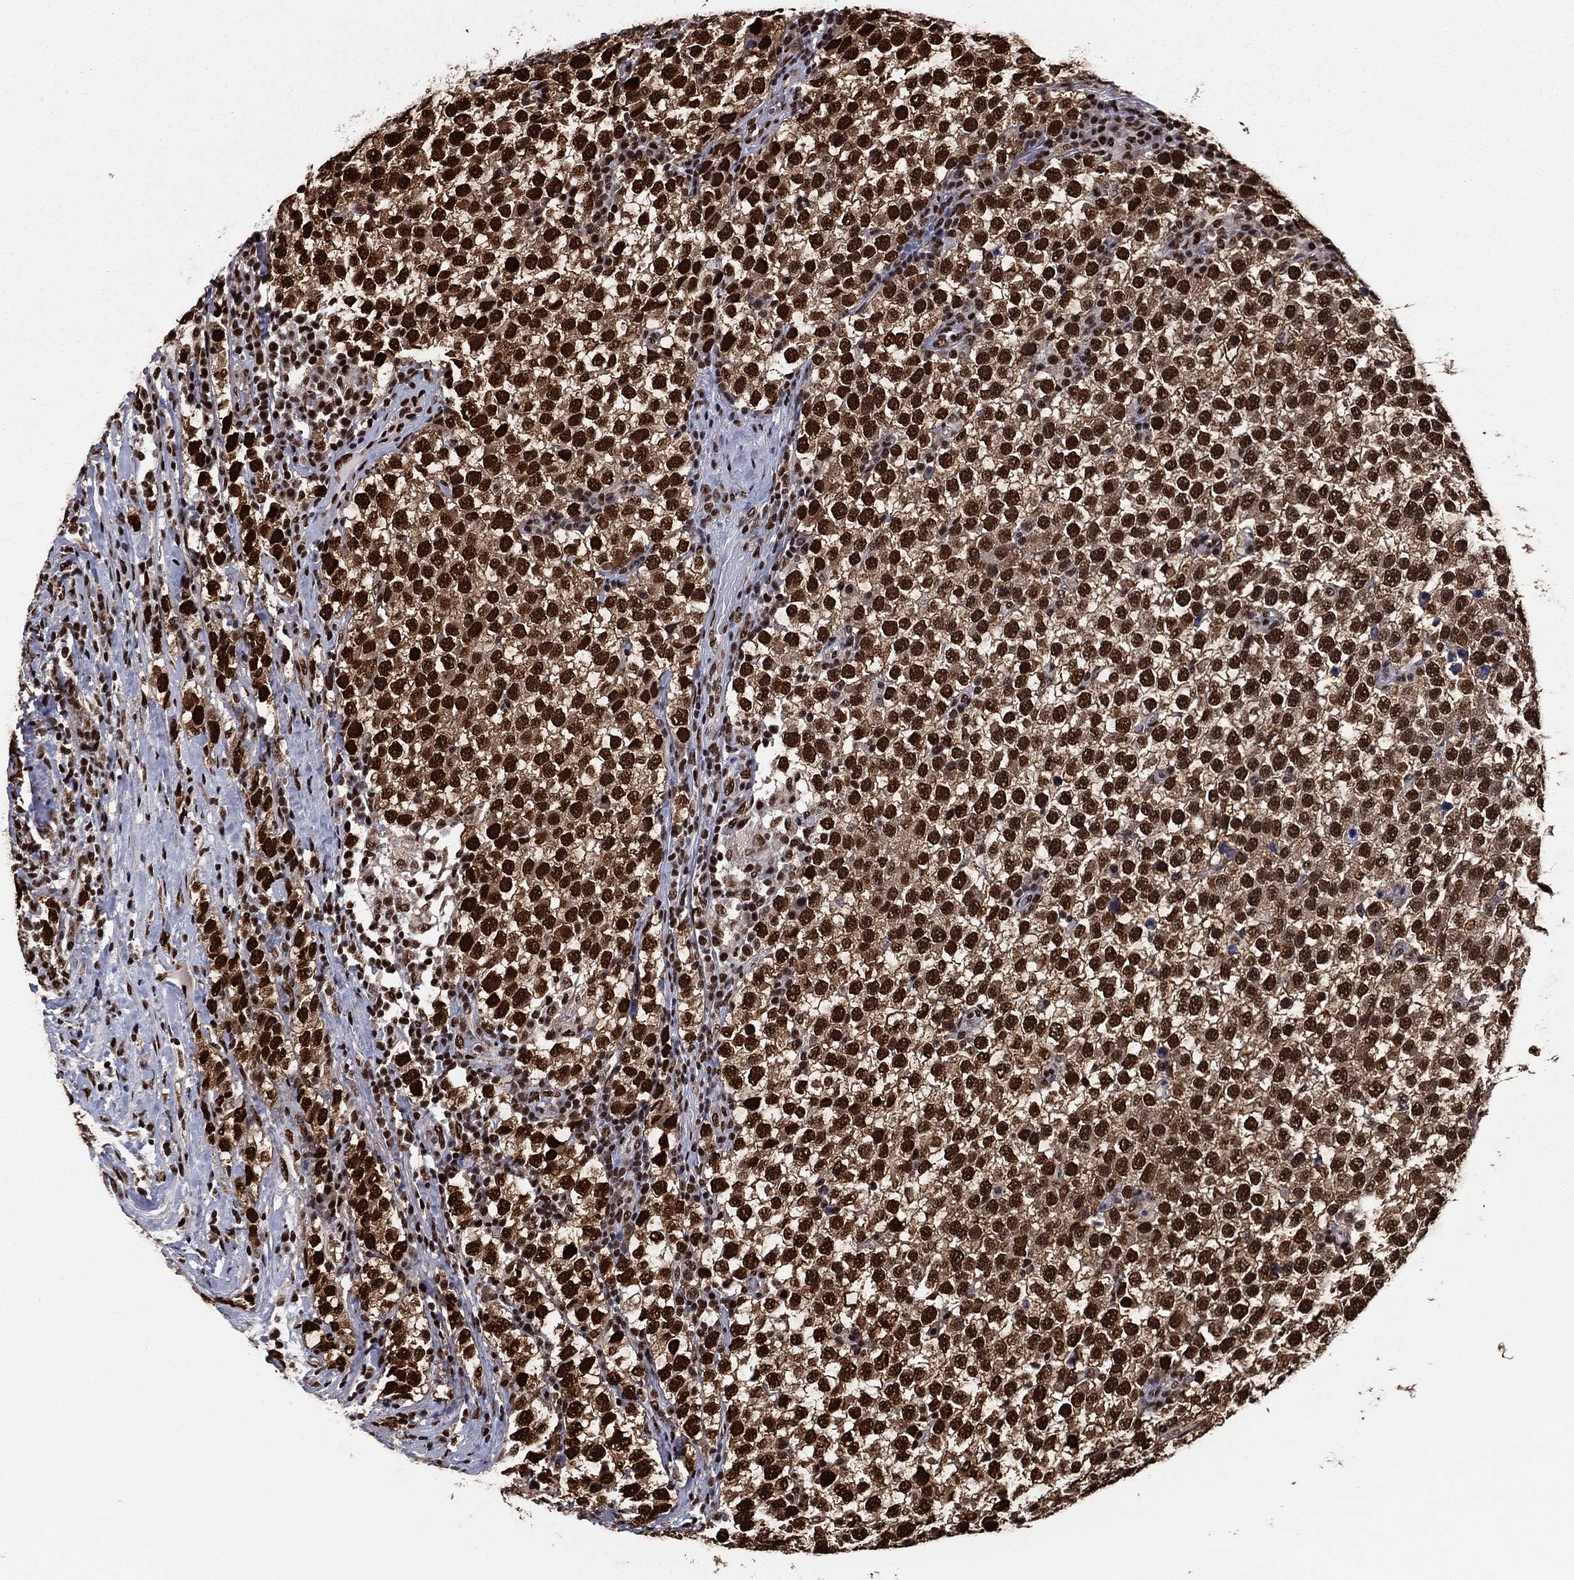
{"staining": {"intensity": "strong", "quantity": ">75%", "location": "nuclear"}, "tissue": "testis cancer", "cell_type": "Tumor cells", "image_type": "cancer", "snomed": [{"axis": "morphology", "description": "Seminoma, NOS"}, {"axis": "topography", "description": "Testis"}], "caption": "This is a photomicrograph of immunohistochemistry staining of testis cancer, which shows strong positivity in the nuclear of tumor cells.", "gene": "TP53BP1", "patient": {"sex": "male", "age": 34}}